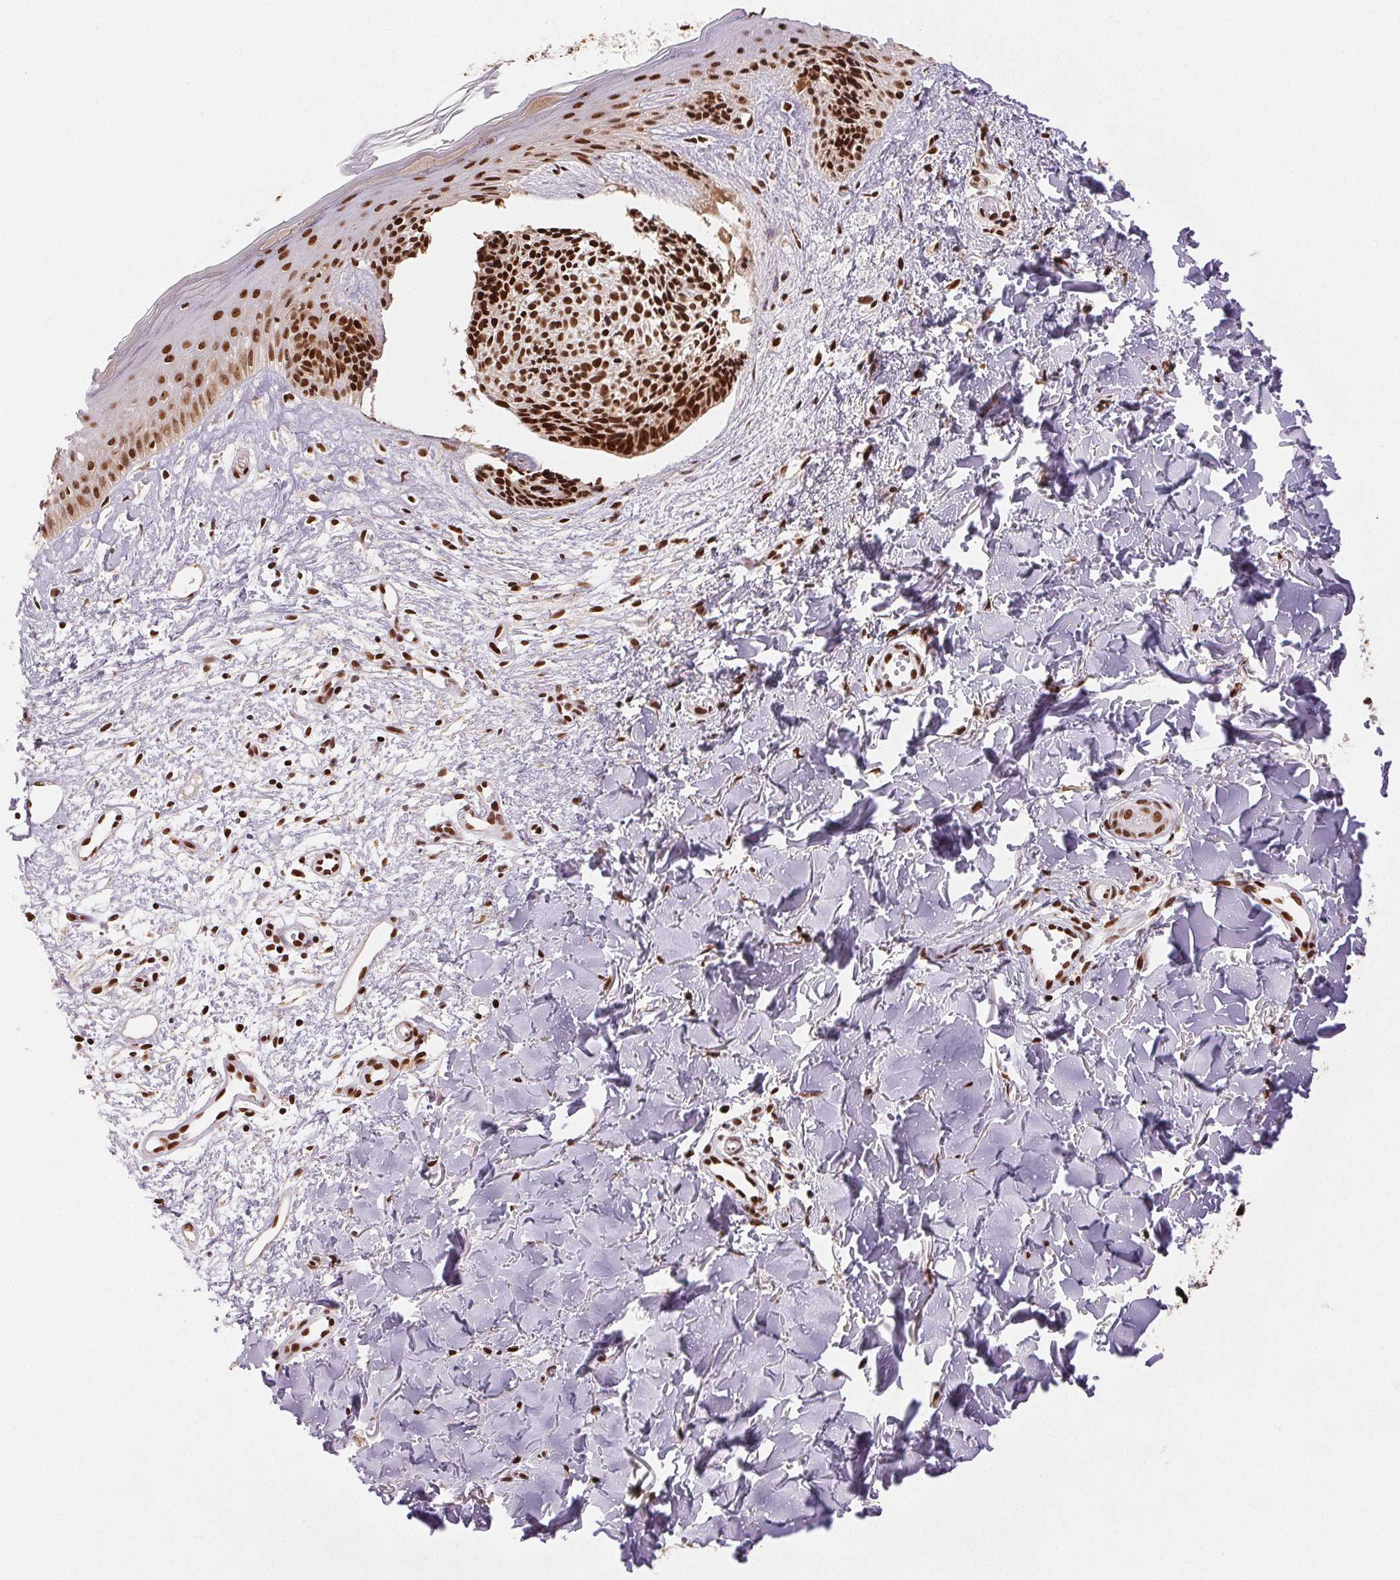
{"staining": {"intensity": "moderate", "quantity": ">75%", "location": "nuclear"}, "tissue": "skin cancer", "cell_type": "Tumor cells", "image_type": "cancer", "snomed": [{"axis": "morphology", "description": "Basal cell carcinoma"}, {"axis": "topography", "description": "Skin"}], "caption": "Skin cancer stained with a brown dye shows moderate nuclear positive staining in approximately >75% of tumor cells.", "gene": "ZNF80", "patient": {"sex": "male", "age": 51}}